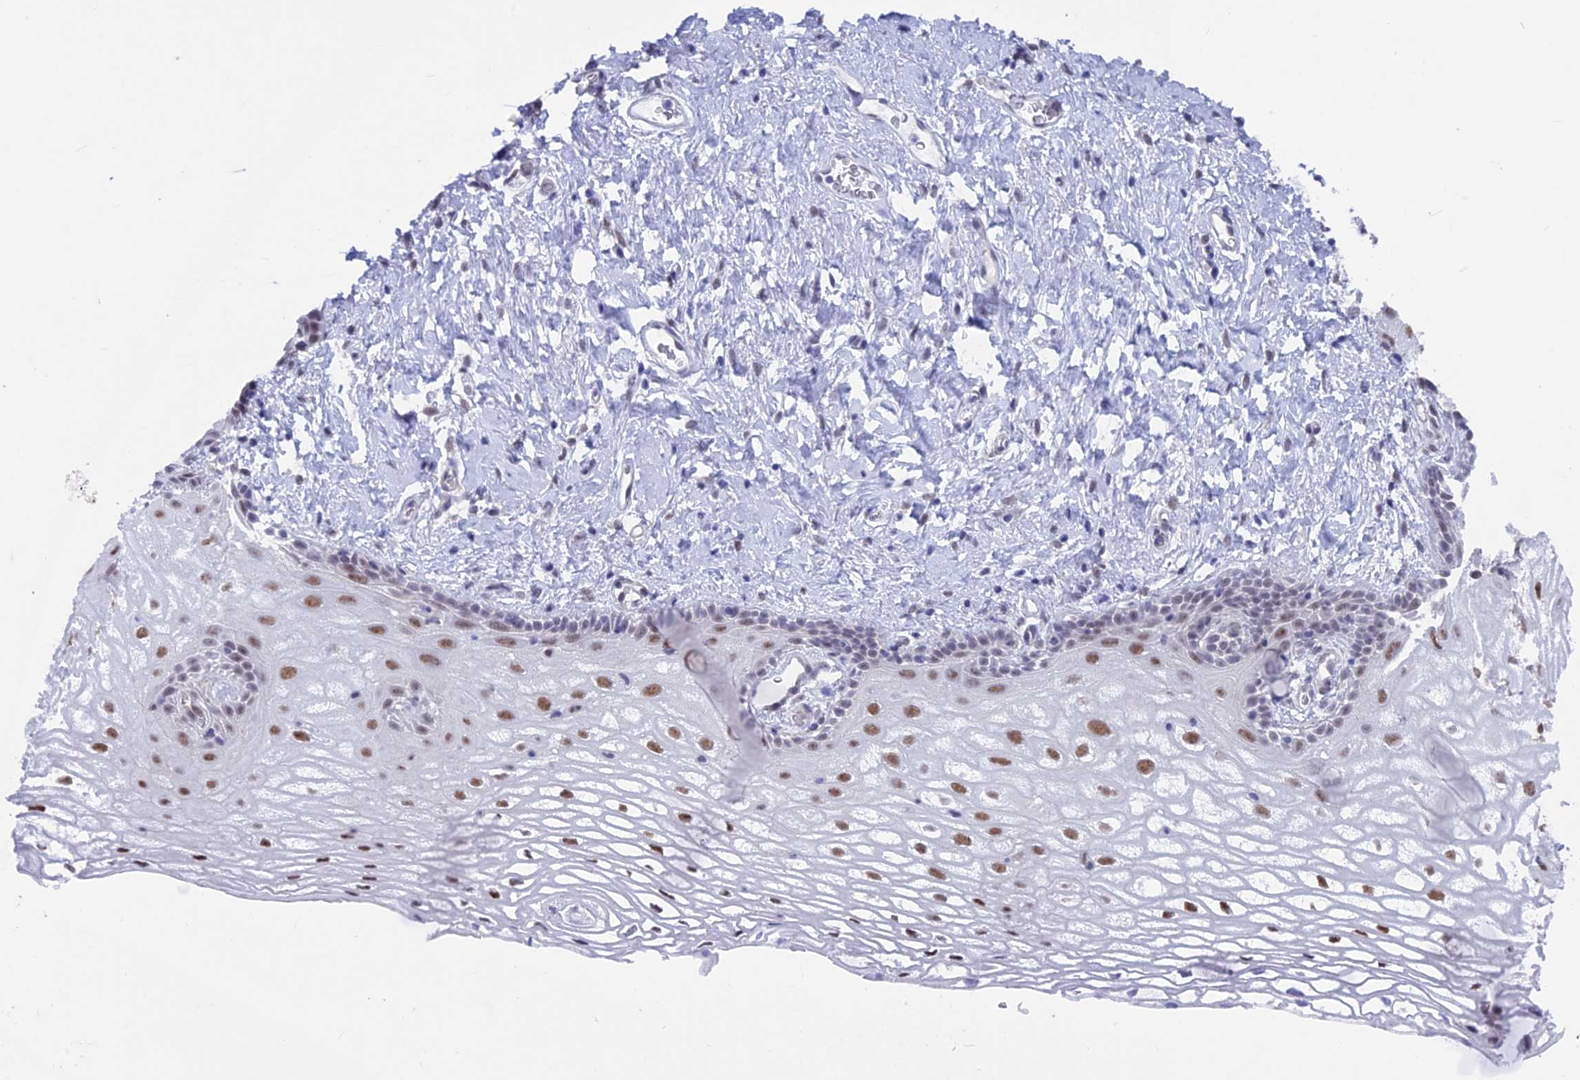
{"staining": {"intensity": "moderate", "quantity": "<25%", "location": "nuclear"}, "tissue": "vagina", "cell_type": "Squamous epithelial cells", "image_type": "normal", "snomed": [{"axis": "morphology", "description": "Normal tissue, NOS"}, {"axis": "morphology", "description": "Adenocarcinoma, NOS"}, {"axis": "topography", "description": "Rectum"}, {"axis": "topography", "description": "Vagina"}], "caption": "Immunohistochemistry staining of normal vagina, which reveals low levels of moderate nuclear expression in approximately <25% of squamous epithelial cells indicating moderate nuclear protein staining. The staining was performed using DAB (brown) for protein detection and nuclei were counterstained in hematoxylin (blue).", "gene": "SRSF5", "patient": {"sex": "female", "age": 71}}